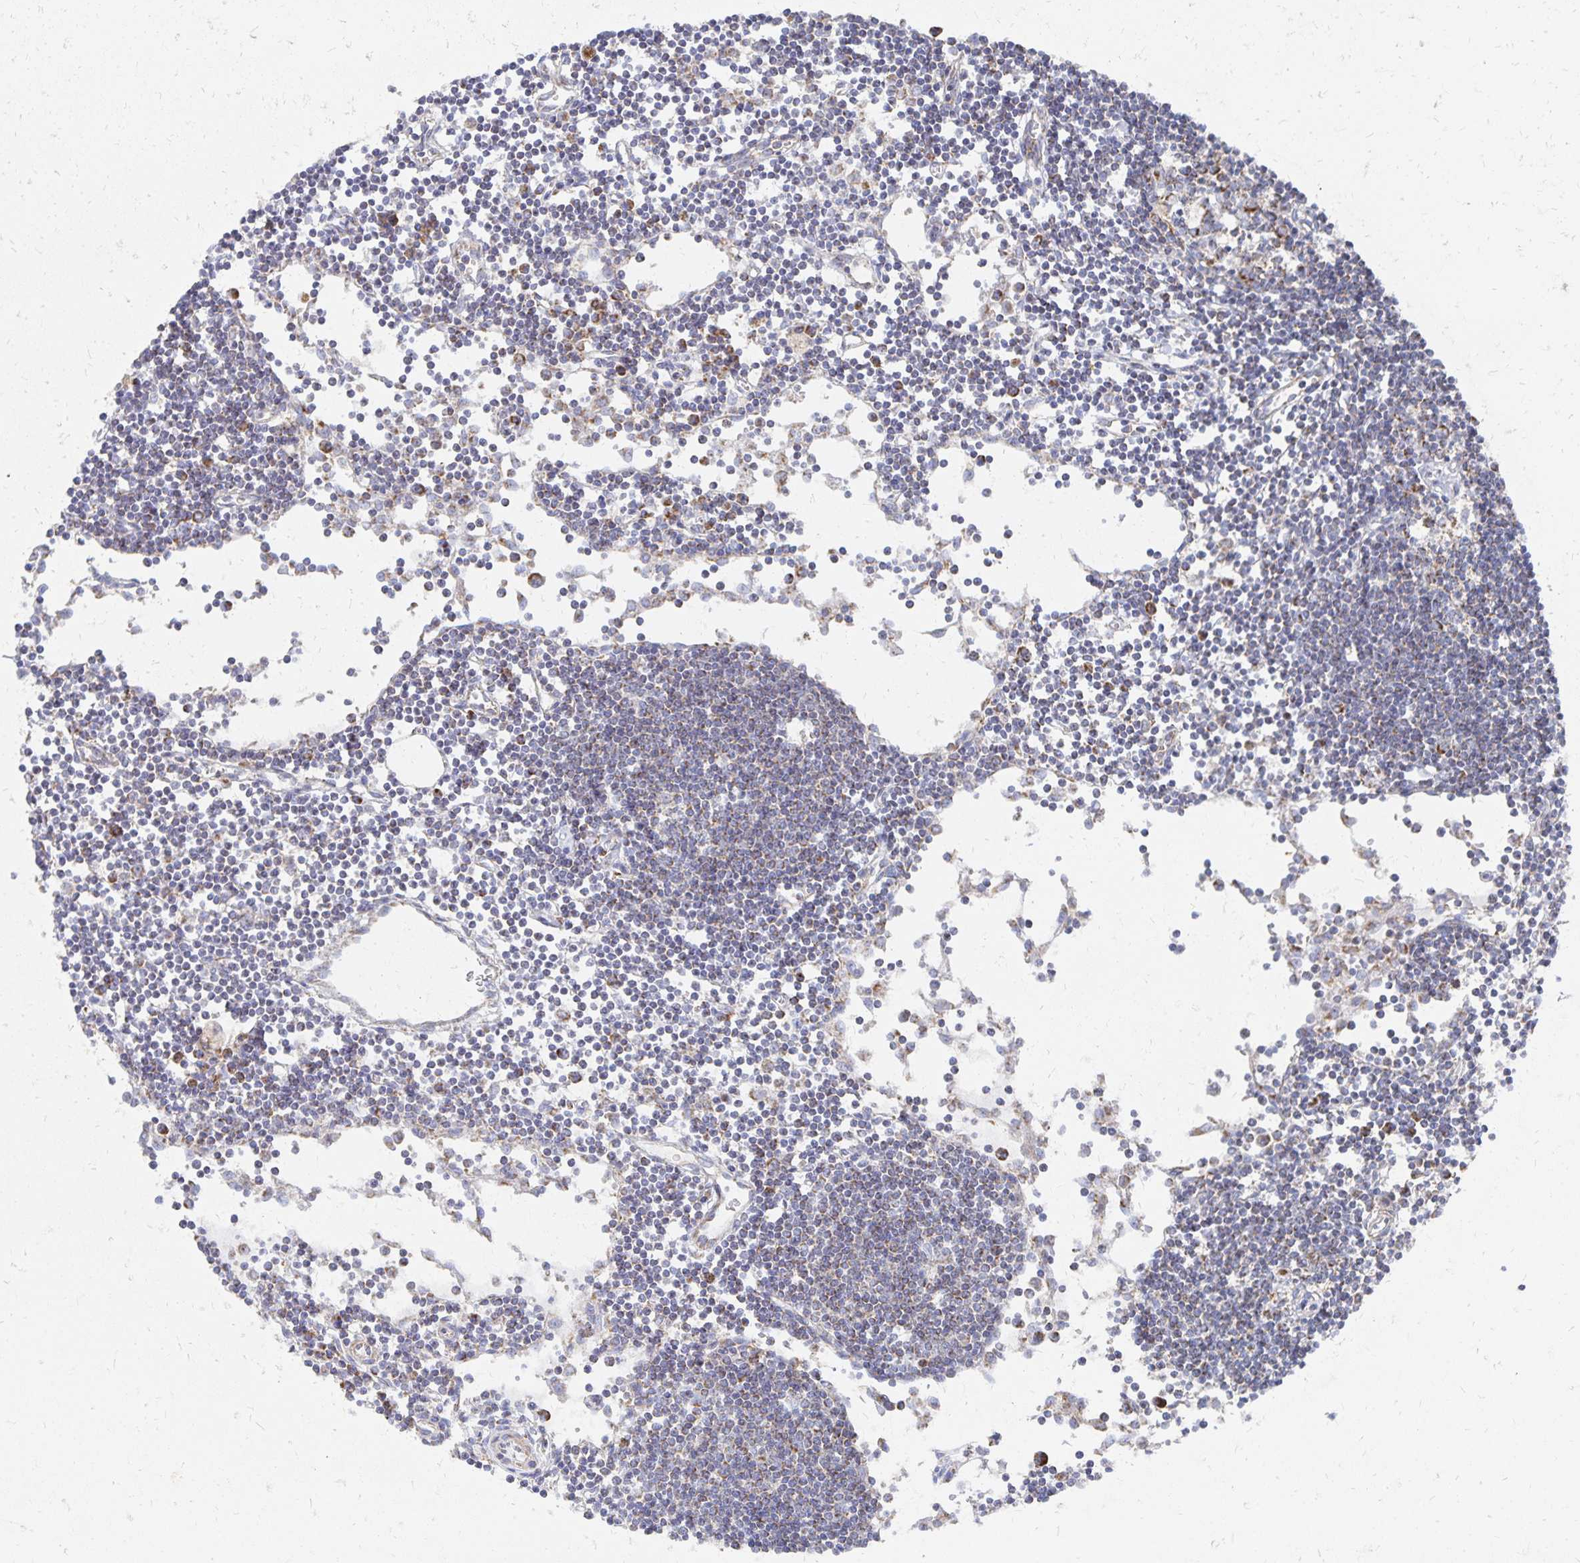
{"staining": {"intensity": "strong", "quantity": "25%-75%", "location": "cytoplasmic/membranous"}, "tissue": "lymph node", "cell_type": "Germinal center cells", "image_type": "normal", "snomed": [{"axis": "morphology", "description": "Normal tissue, NOS"}, {"axis": "topography", "description": "Lymph node"}], "caption": "Immunohistochemical staining of normal lymph node exhibits strong cytoplasmic/membranous protein positivity in about 25%-75% of germinal center cells. Nuclei are stained in blue.", "gene": "STOML2", "patient": {"sex": "female", "age": 65}}